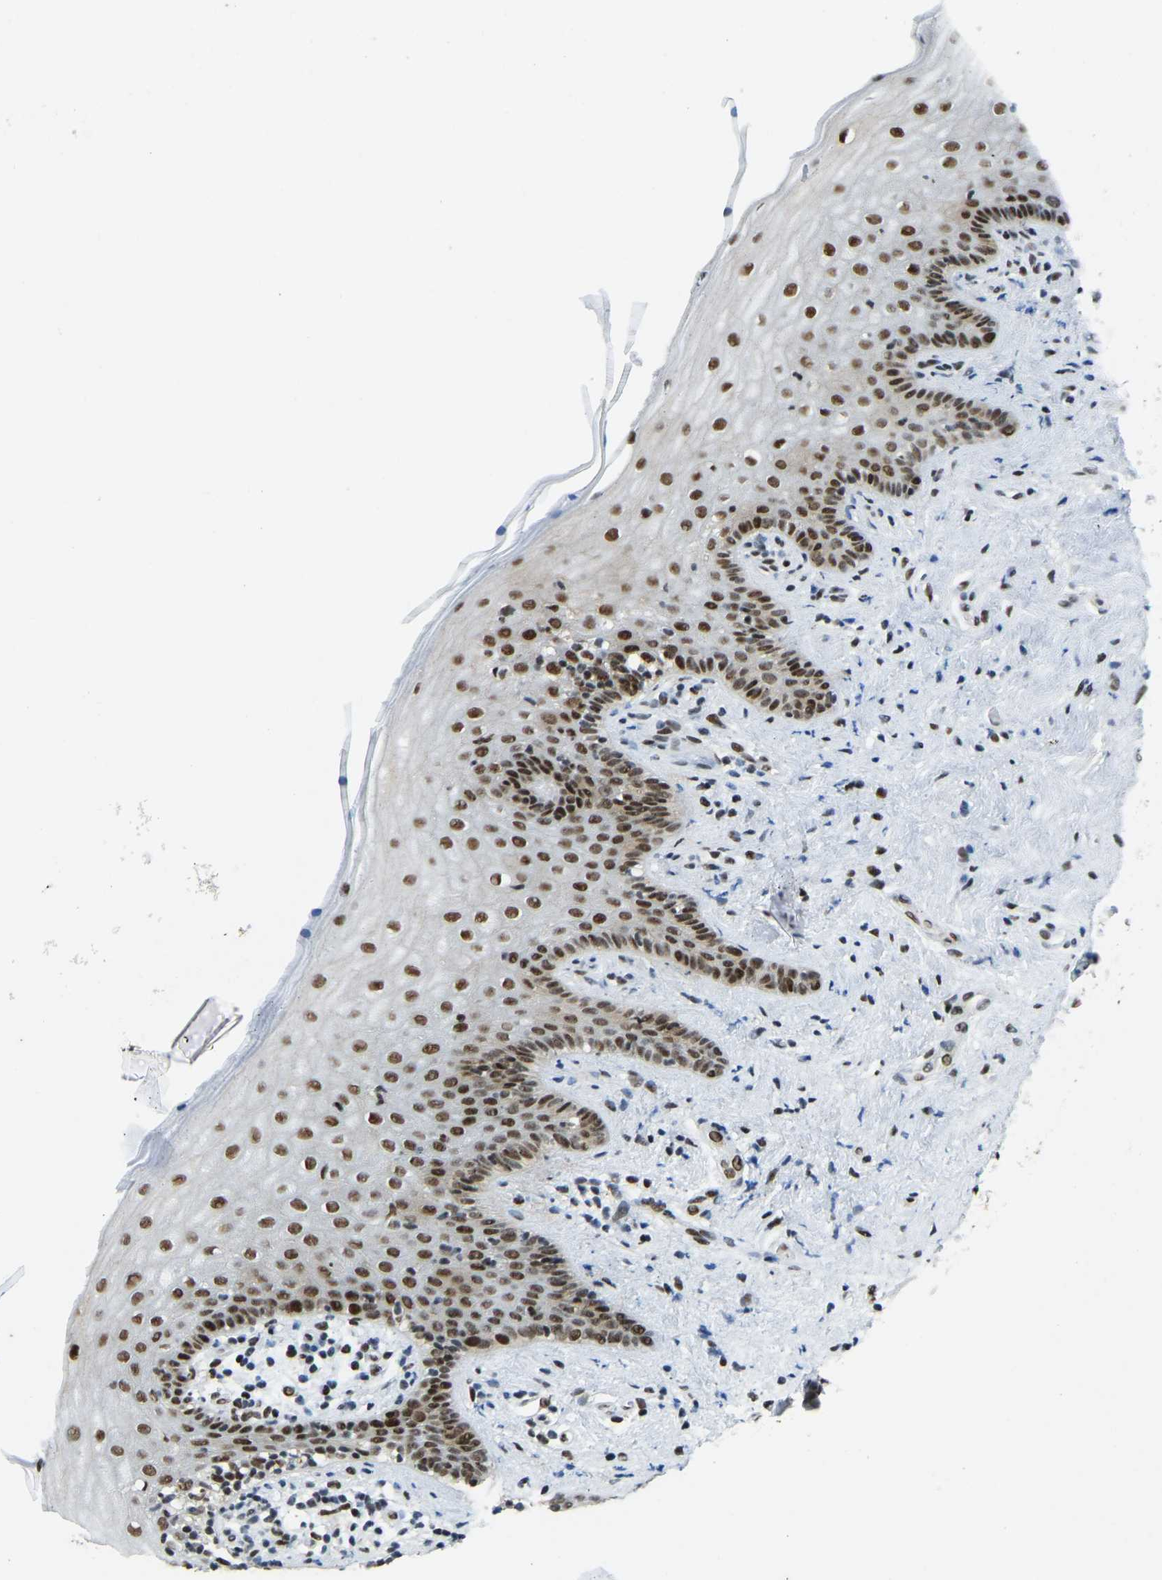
{"staining": {"intensity": "strong", "quantity": ">75%", "location": "nuclear"}, "tissue": "vagina", "cell_type": "Squamous epithelial cells", "image_type": "normal", "snomed": [{"axis": "morphology", "description": "Normal tissue, NOS"}, {"axis": "topography", "description": "Vagina"}], "caption": "Protein staining shows strong nuclear positivity in approximately >75% of squamous epithelial cells in unremarkable vagina.", "gene": "FOXK1", "patient": {"sex": "female", "age": 44}}